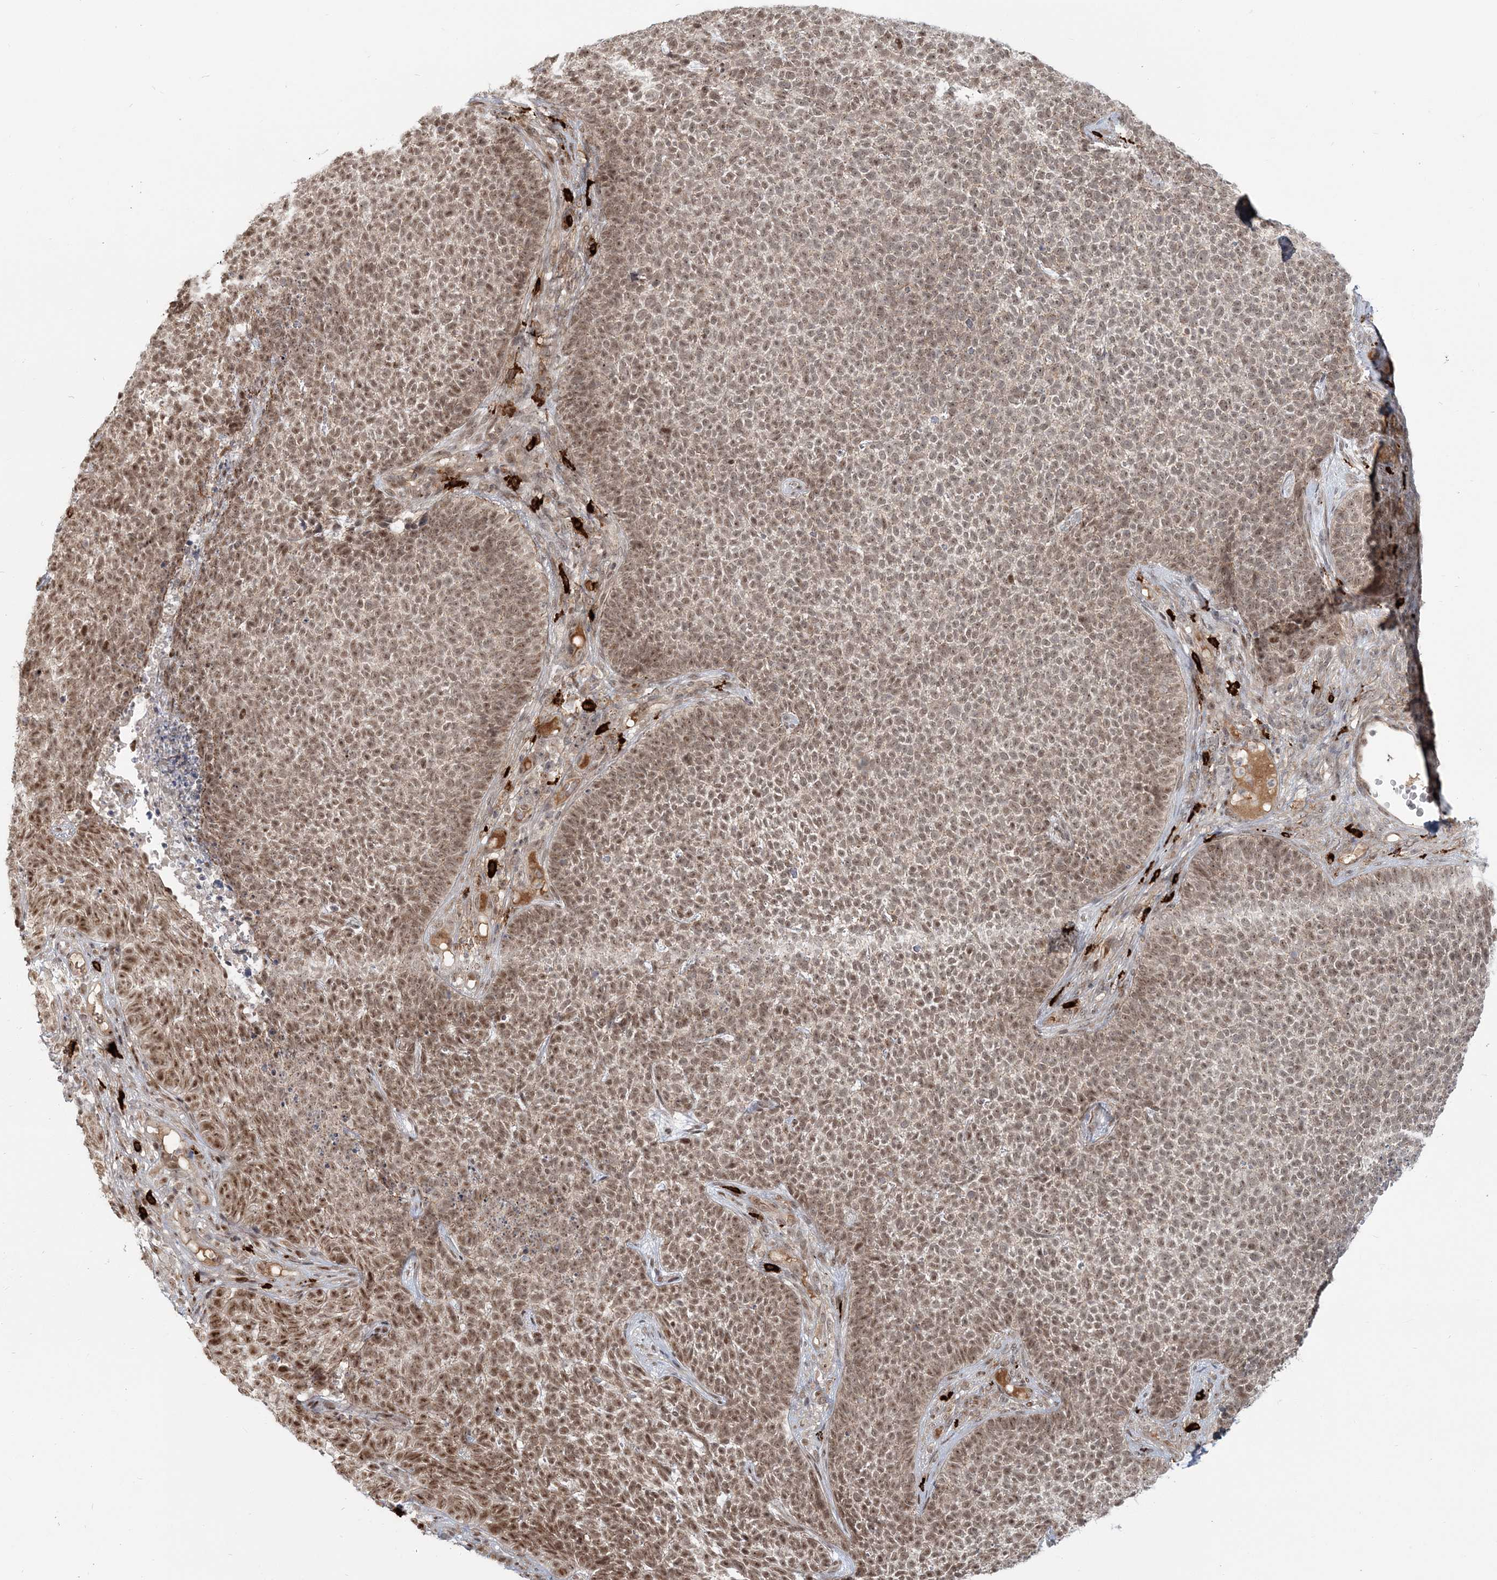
{"staining": {"intensity": "moderate", "quantity": ">75%", "location": "nuclear"}, "tissue": "skin cancer", "cell_type": "Tumor cells", "image_type": "cancer", "snomed": [{"axis": "morphology", "description": "Basal cell carcinoma"}, {"axis": "topography", "description": "Skin"}], "caption": "Human skin cancer (basal cell carcinoma) stained with a protein marker reveals moderate staining in tumor cells.", "gene": "SH3PXD2A", "patient": {"sex": "female", "age": 84}}